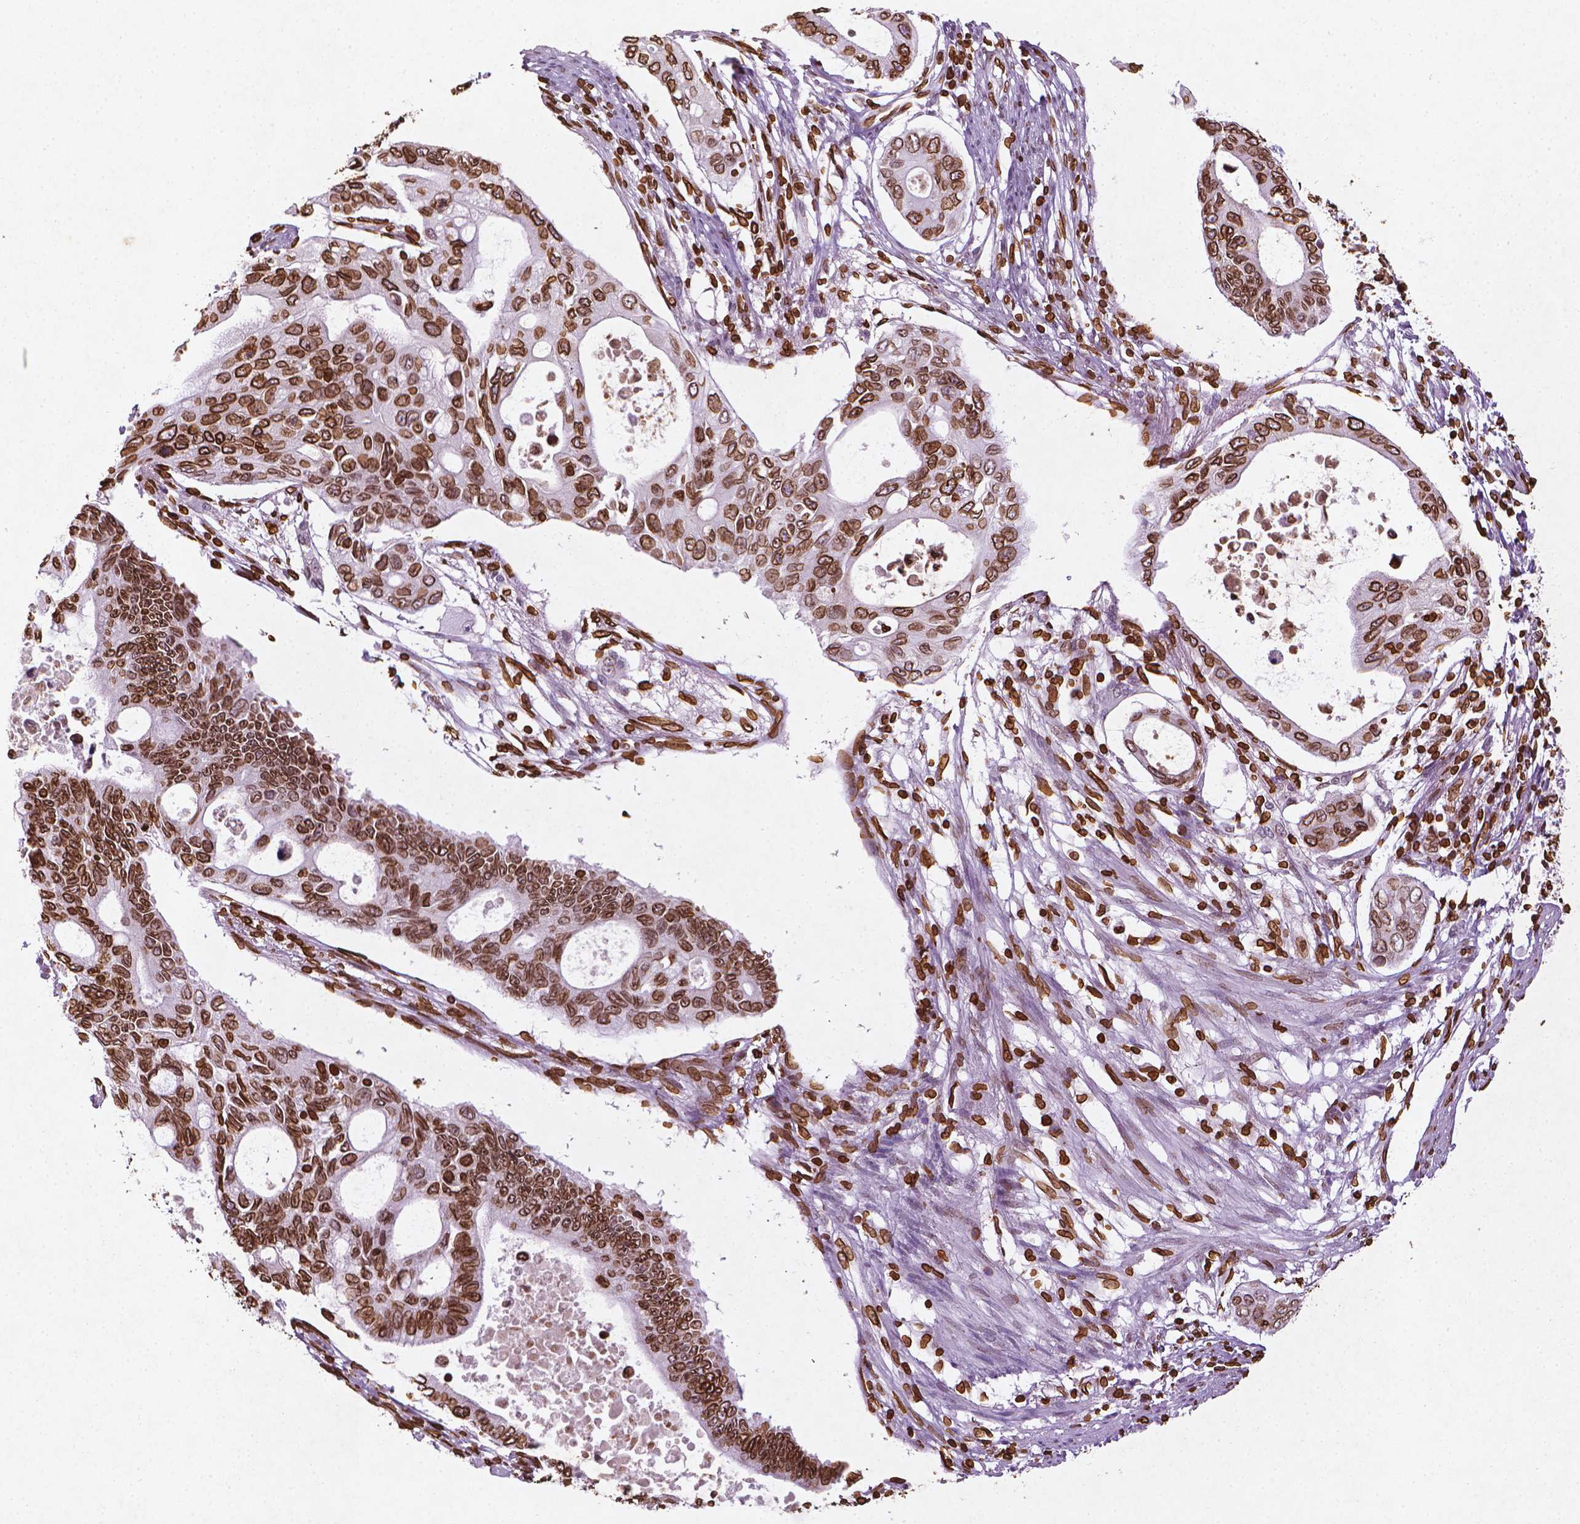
{"staining": {"intensity": "strong", "quantity": ">75%", "location": "cytoplasmic/membranous,nuclear"}, "tissue": "pancreatic cancer", "cell_type": "Tumor cells", "image_type": "cancer", "snomed": [{"axis": "morphology", "description": "Adenocarcinoma, NOS"}, {"axis": "topography", "description": "Pancreas"}], "caption": "High-magnification brightfield microscopy of pancreatic cancer stained with DAB (3,3'-diaminobenzidine) (brown) and counterstained with hematoxylin (blue). tumor cells exhibit strong cytoplasmic/membranous and nuclear positivity is seen in approximately>75% of cells.", "gene": "LMNB1", "patient": {"sex": "female", "age": 63}}